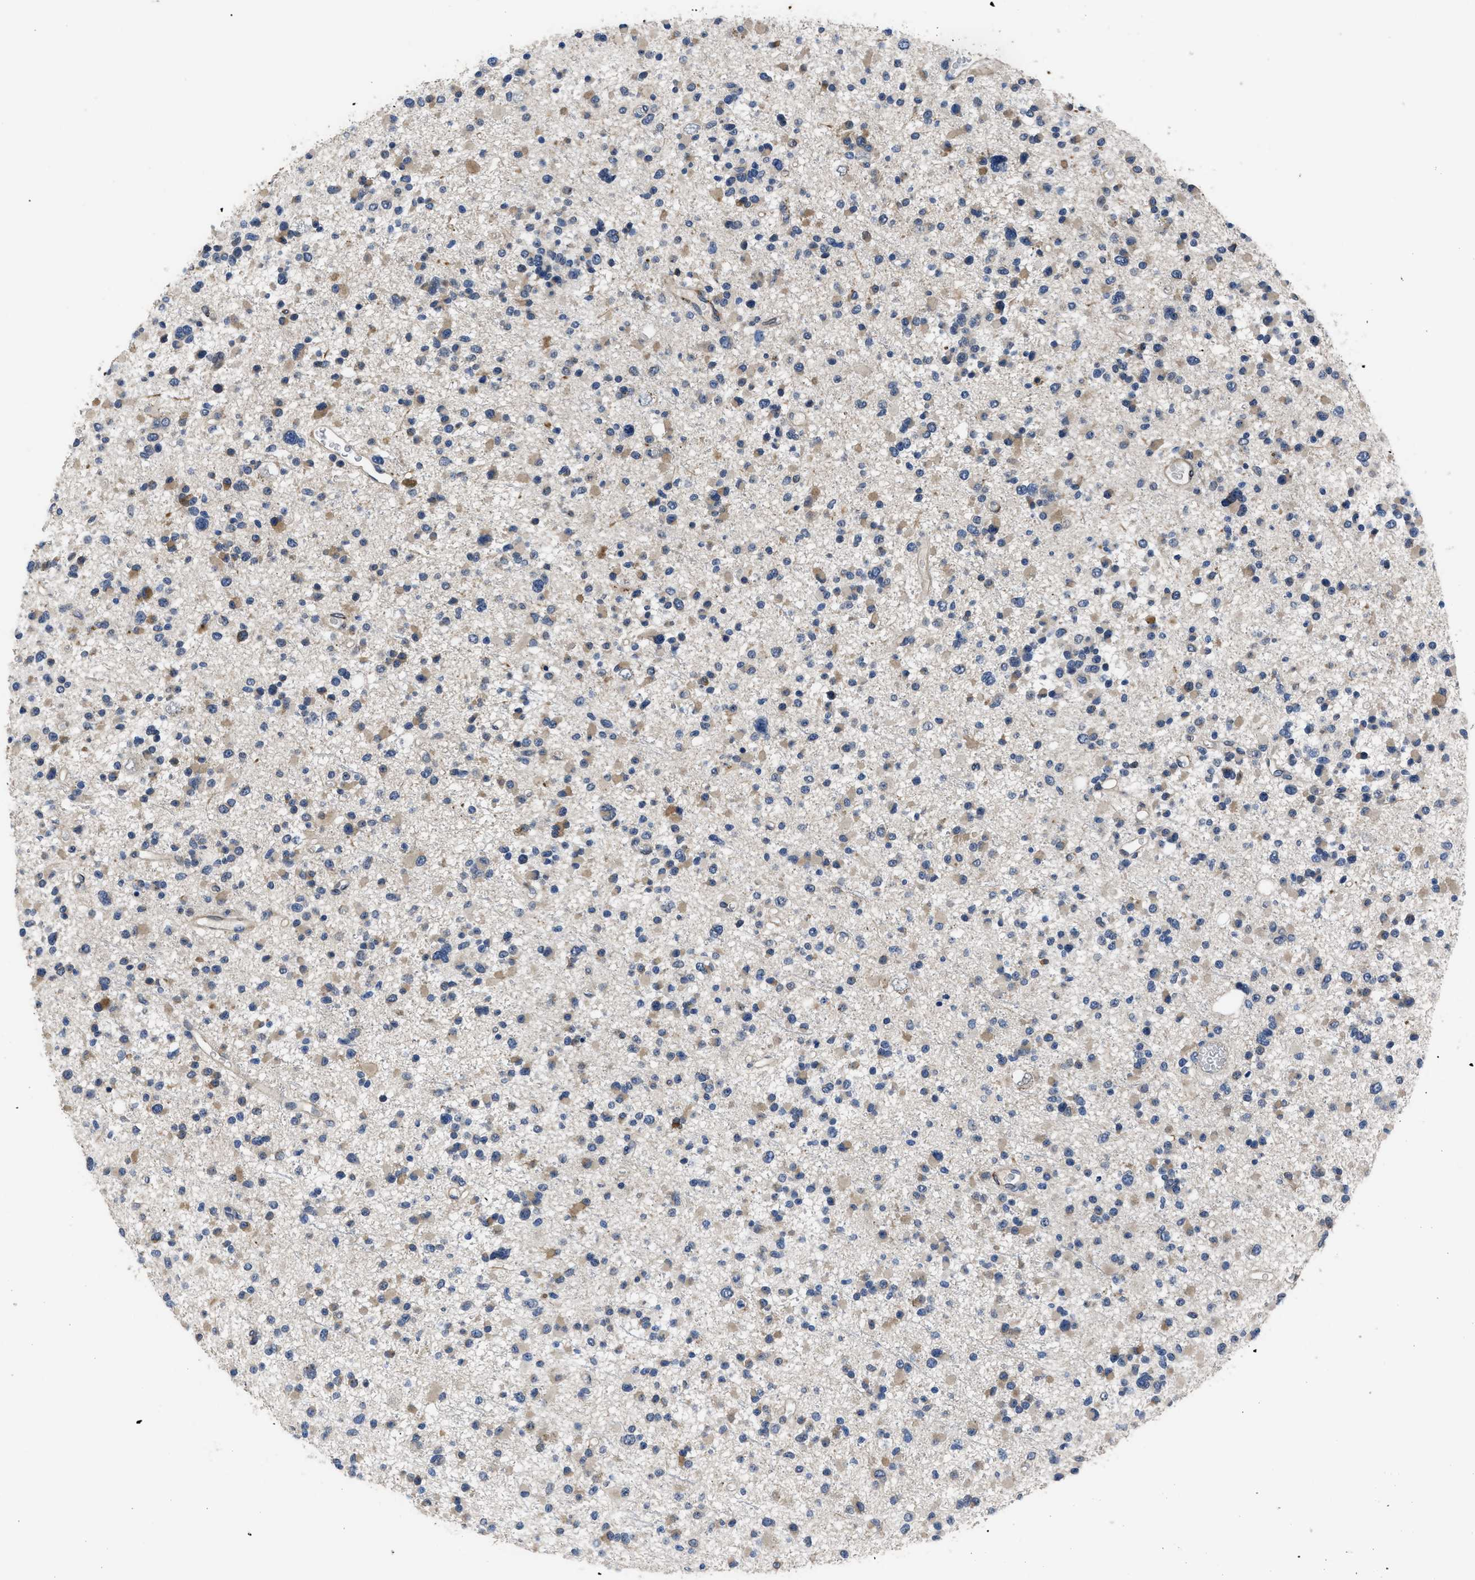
{"staining": {"intensity": "weak", "quantity": "25%-75%", "location": "cytoplasmic/membranous"}, "tissue": "glioma", "cell_type": "Tumor cells", "image_type": "cancer", "snomed": [{"axis": "morphology", "description": "Glioma, malignant, Low grade"}, {"axis": "topography", "description": "Brain"}], "caption": "Glioma stained with a brown dye demonstrates weak cytoplasmic/membranous positive expression in about 25%-75% of tumor cells.", "gene": "SQLE", "patient": {"sex": "female", "age": 22}}